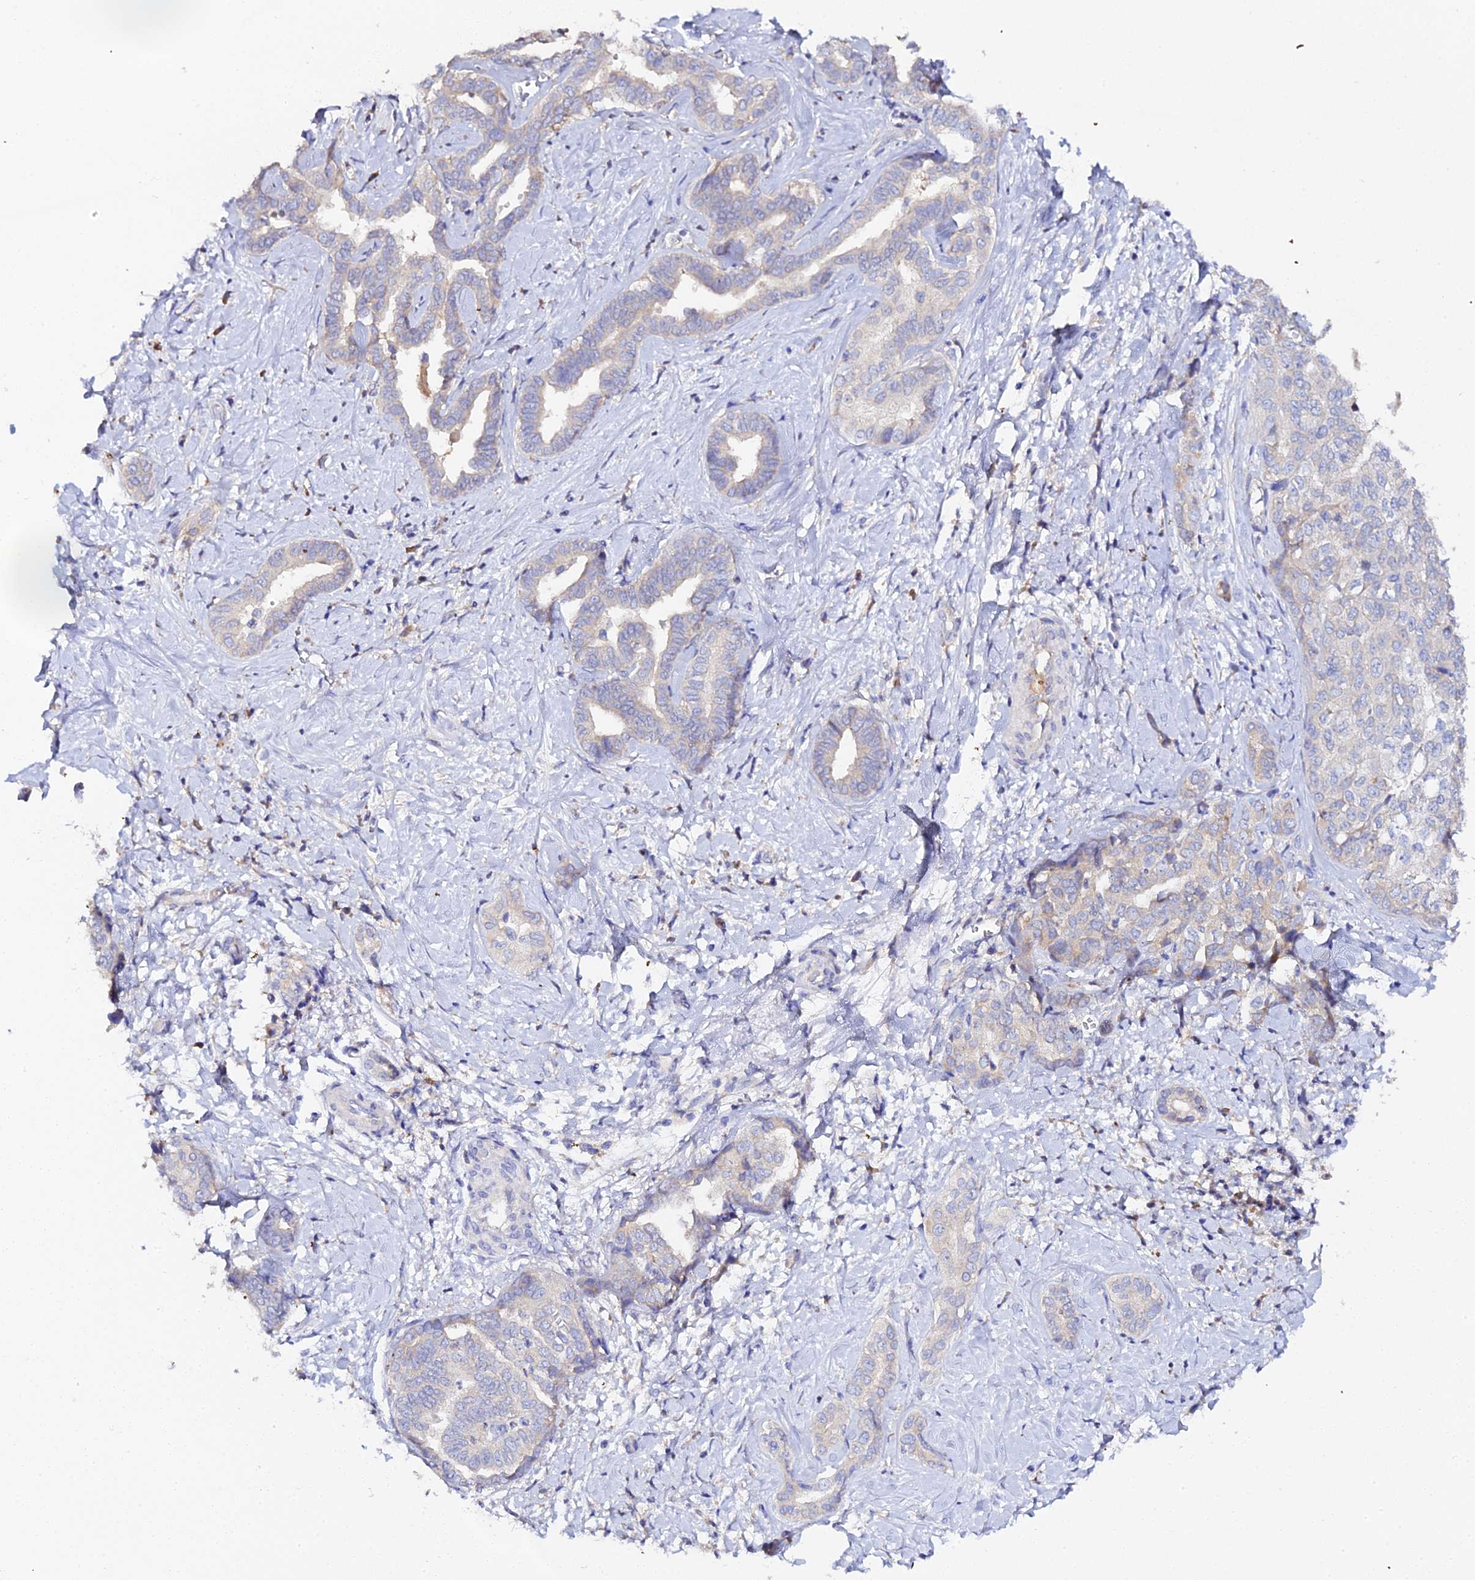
{"staining": {"intensity": "weak", "quantity": "<25%", "location": "cytoplasmic/membranous"}, "tissue": "liver cancer", "cell_type": "Tumor cells", "image_type": "cancer", "snomed": [{"axis": "morphology", "description": "Cholangiocarcinoma"}, {"axis": "topography", "description": "Liver"}], "caption": "Image shows no protein expression in tumor cells of liver cancer tissue.", "gene": "SCX", "patient": {"sex": "female", "age": 77}}